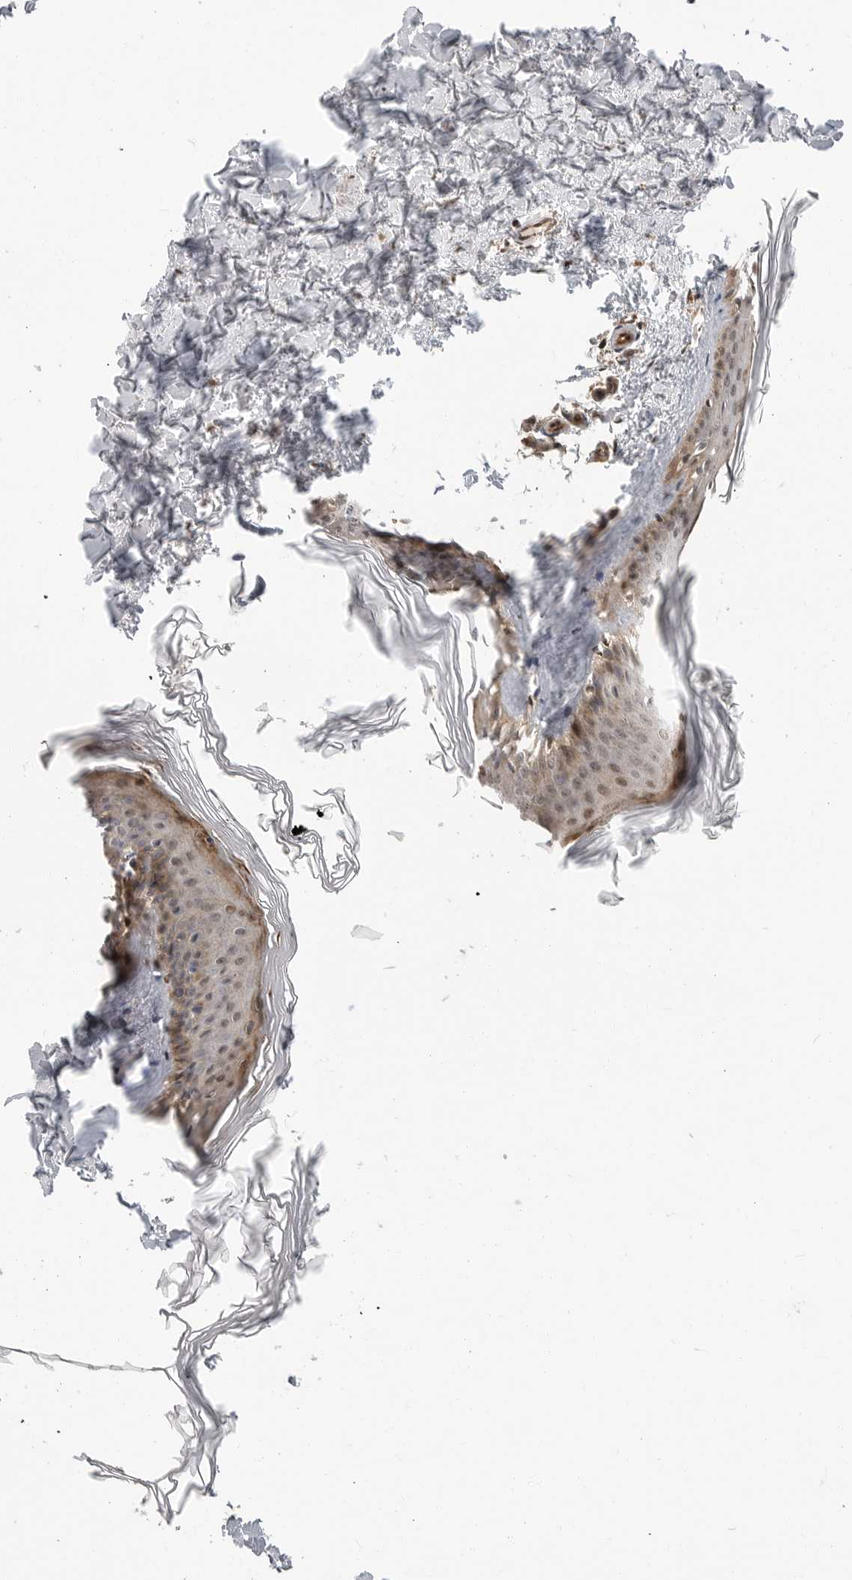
{"staining": {"intensity": "moderate", "quantity": ">75%", "location": "nuclear"}, "tissue": "skin", "cell_type": "Fibroblasts", "image_type": "normal", "snomed": [{"axis": "morphology", "description": "Normal tissue, NOS"}, {"axis": "topography", "description": "Skin"}], "caption": "Brown immunohistochemical staining in benign human skin demonstrates moderate nuclear staining in about >75% of fibroblasts. (brown staining indicates protein expression, while blue staining denotes nuclei).", "gene": "STRAP", "patient": {"sex": "female", "age": 27}}